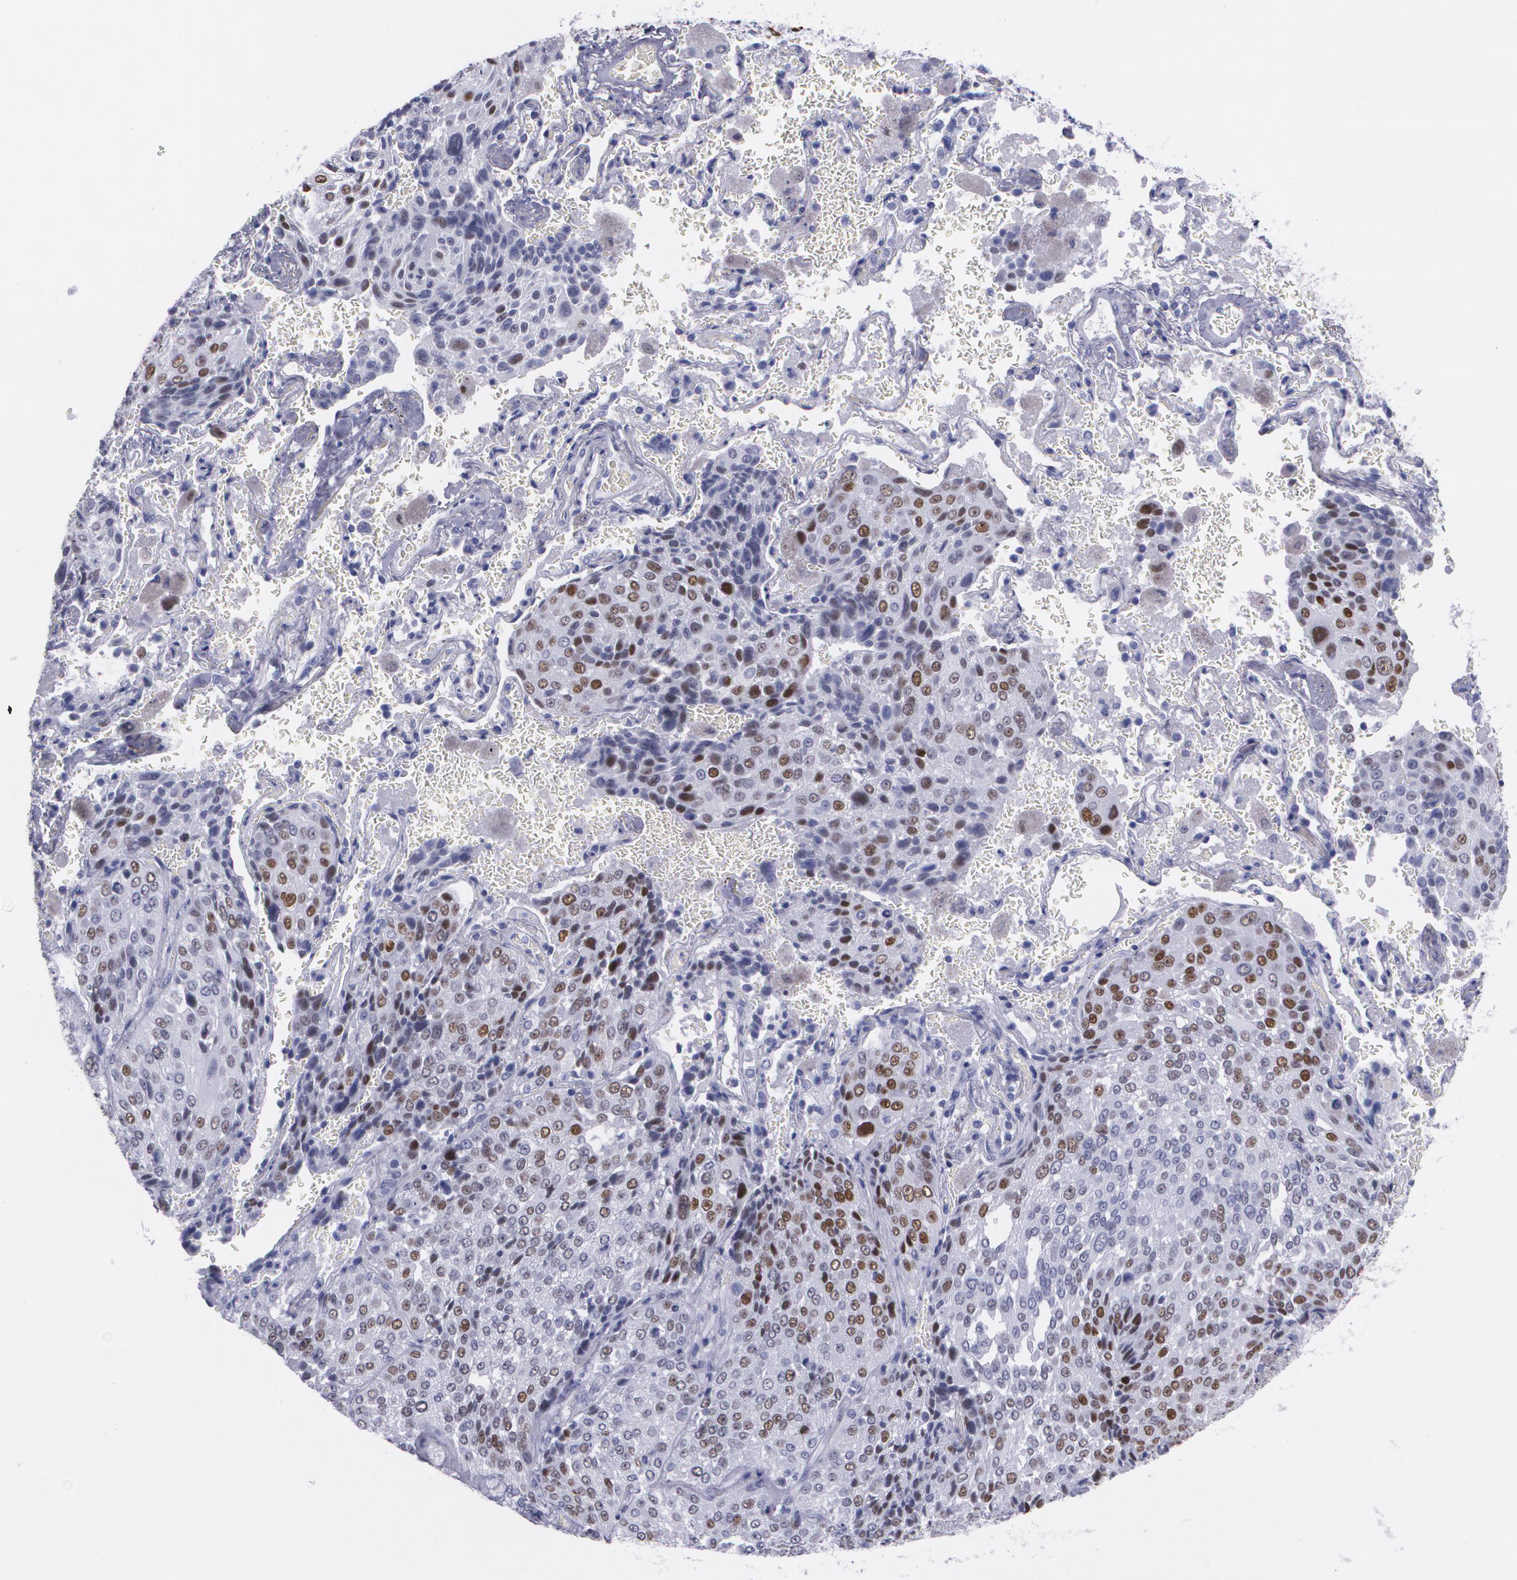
{"staining": {"intensity": "moderate", "quantity": "25%-75%", "location": "nuclear"}, "tissue": "lung cancer", "cell_type": "Tumor cells", "image_type": "cancer", "snomed": [{"axis": "morphology", "description": "Squamous cell carcinoma, NOS"}, {"axis": "topography", "description": "Lung"}], "caption": "Lung cancer tissue displays moderate nuclear expression in about 25%-75% of tumor cells", "gene": "TP53", "patient": {"sex": "male", "age": 54}}